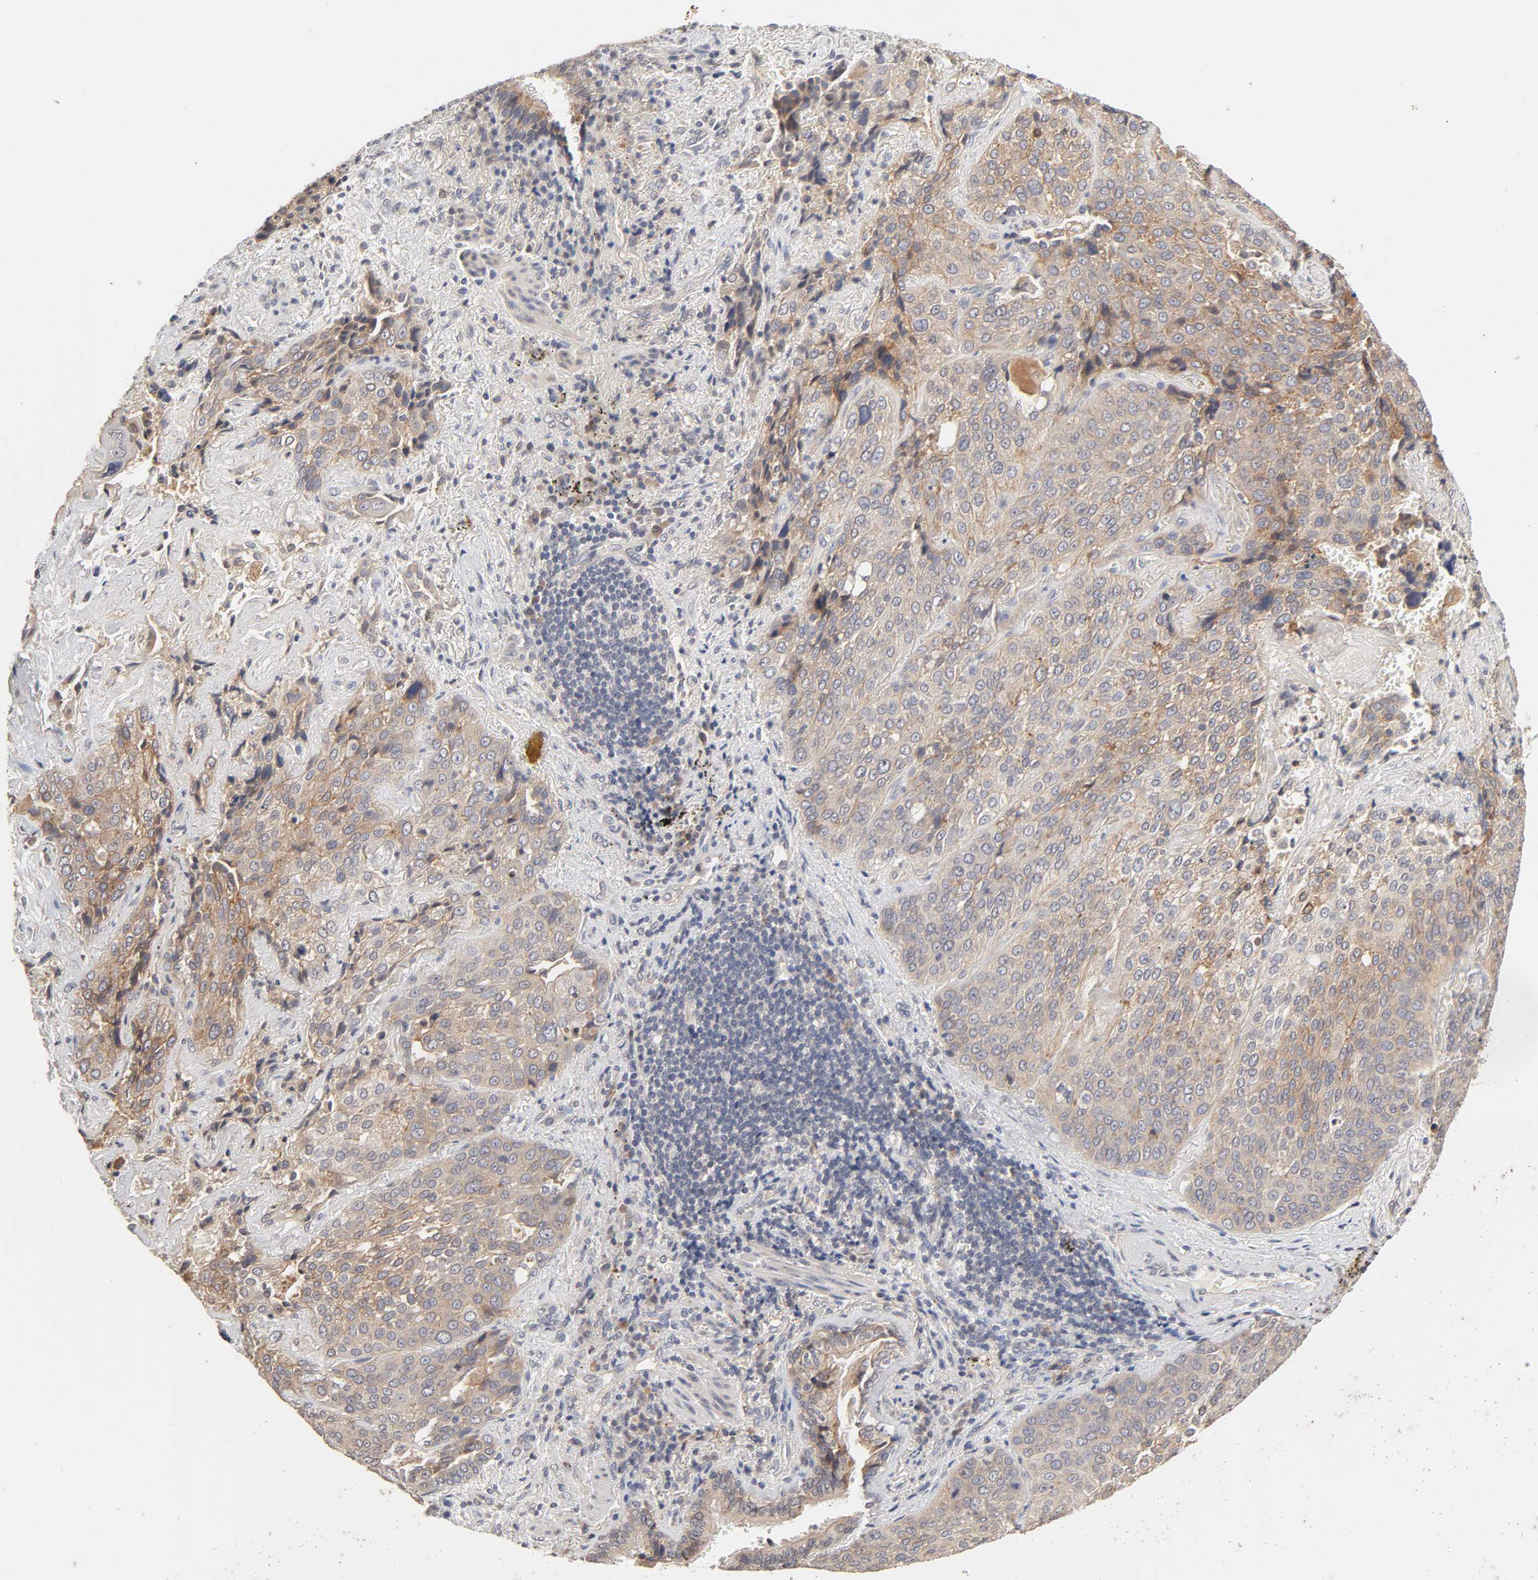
{"staining": {"intensity": "weak", "quantity": ">75%", "location": "cytoplasmic/membranous"}, "tissue": "lung cancer", "cell_type": "Tumor cells", "image_type": "cancer", "snomed": [{"axis": "morphology", "description": "Squamous cell carcinoma, NOS"}, {"axis": "topography", "description": "Lung"}], "caption": "Protein staining of squamous cell carcinoma (lung) tissue exhibits weak cytoplasmic/membranous expression in approximately >75% of tumor cells. The staining was performed using DAB to visualize the protein expression in brown, while the nuclei were stained in blue with hematoxylin (Magnification: 20x).", "gene": "CXADR", "patient": {"sex": "male", "age": 54}}